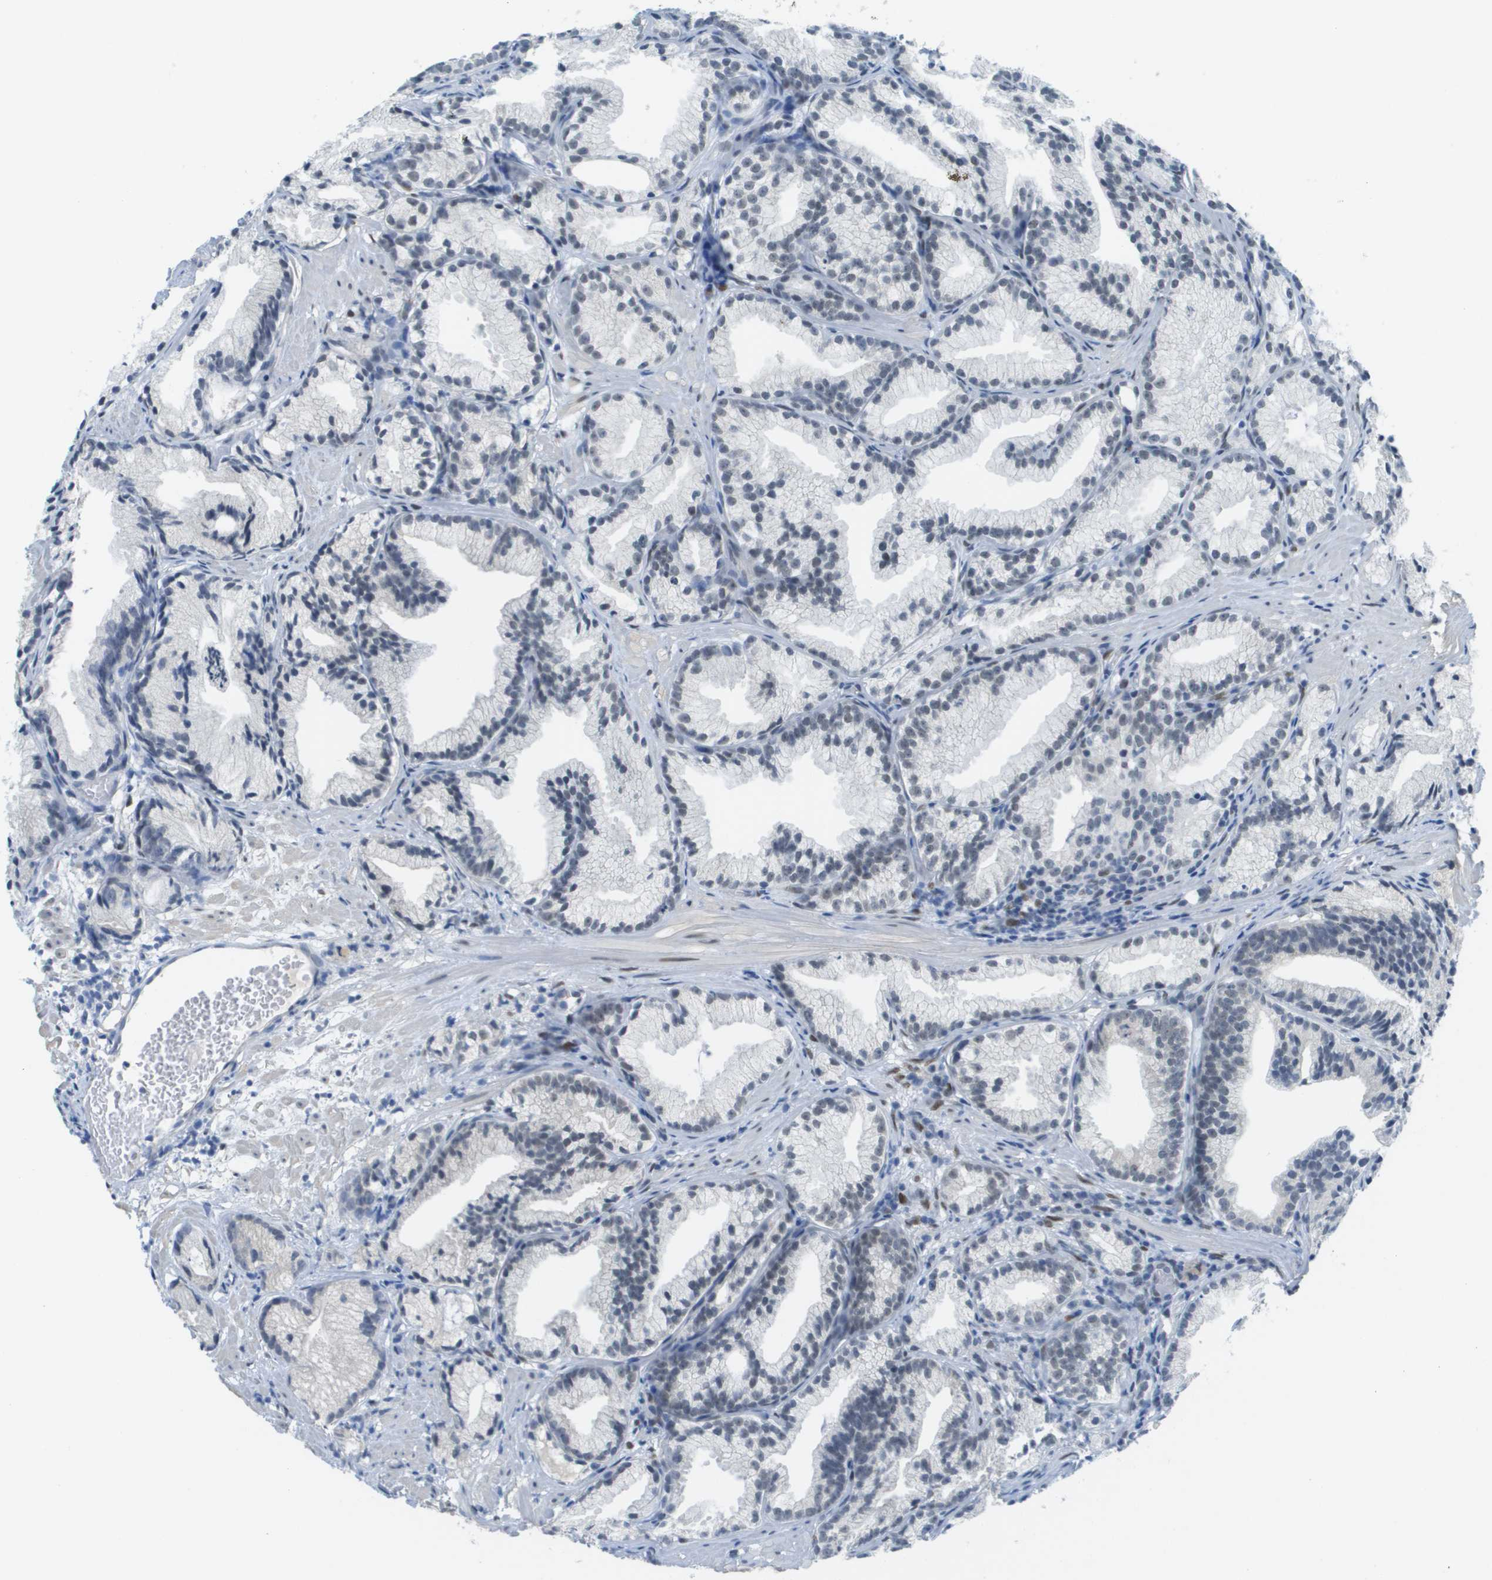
{"staining": {"intensity": "weak", "quantity": "<25%", "location": "nuclear"}, "tissue": "prostate cancer", "cell_type": "Tumor cells", "image_type": "cancer", "snomed": [{"axis": "morphology", "description": "Adenocarcinoma, Low grade"}, {"axis": "topography", "description": "Prostate"}], "caption": "High power microscopy histopathology image of an immunohistochemistry image of adenocarcinoma (low-grade) (prostate), revealing no significant positivity in tumor cells. The staining is performed using DAB brown chromogen with nuclei counter-stained in using hematoxylin.", "gene": "ARID1B", "patient": {"sex": "male", "age": 89}}